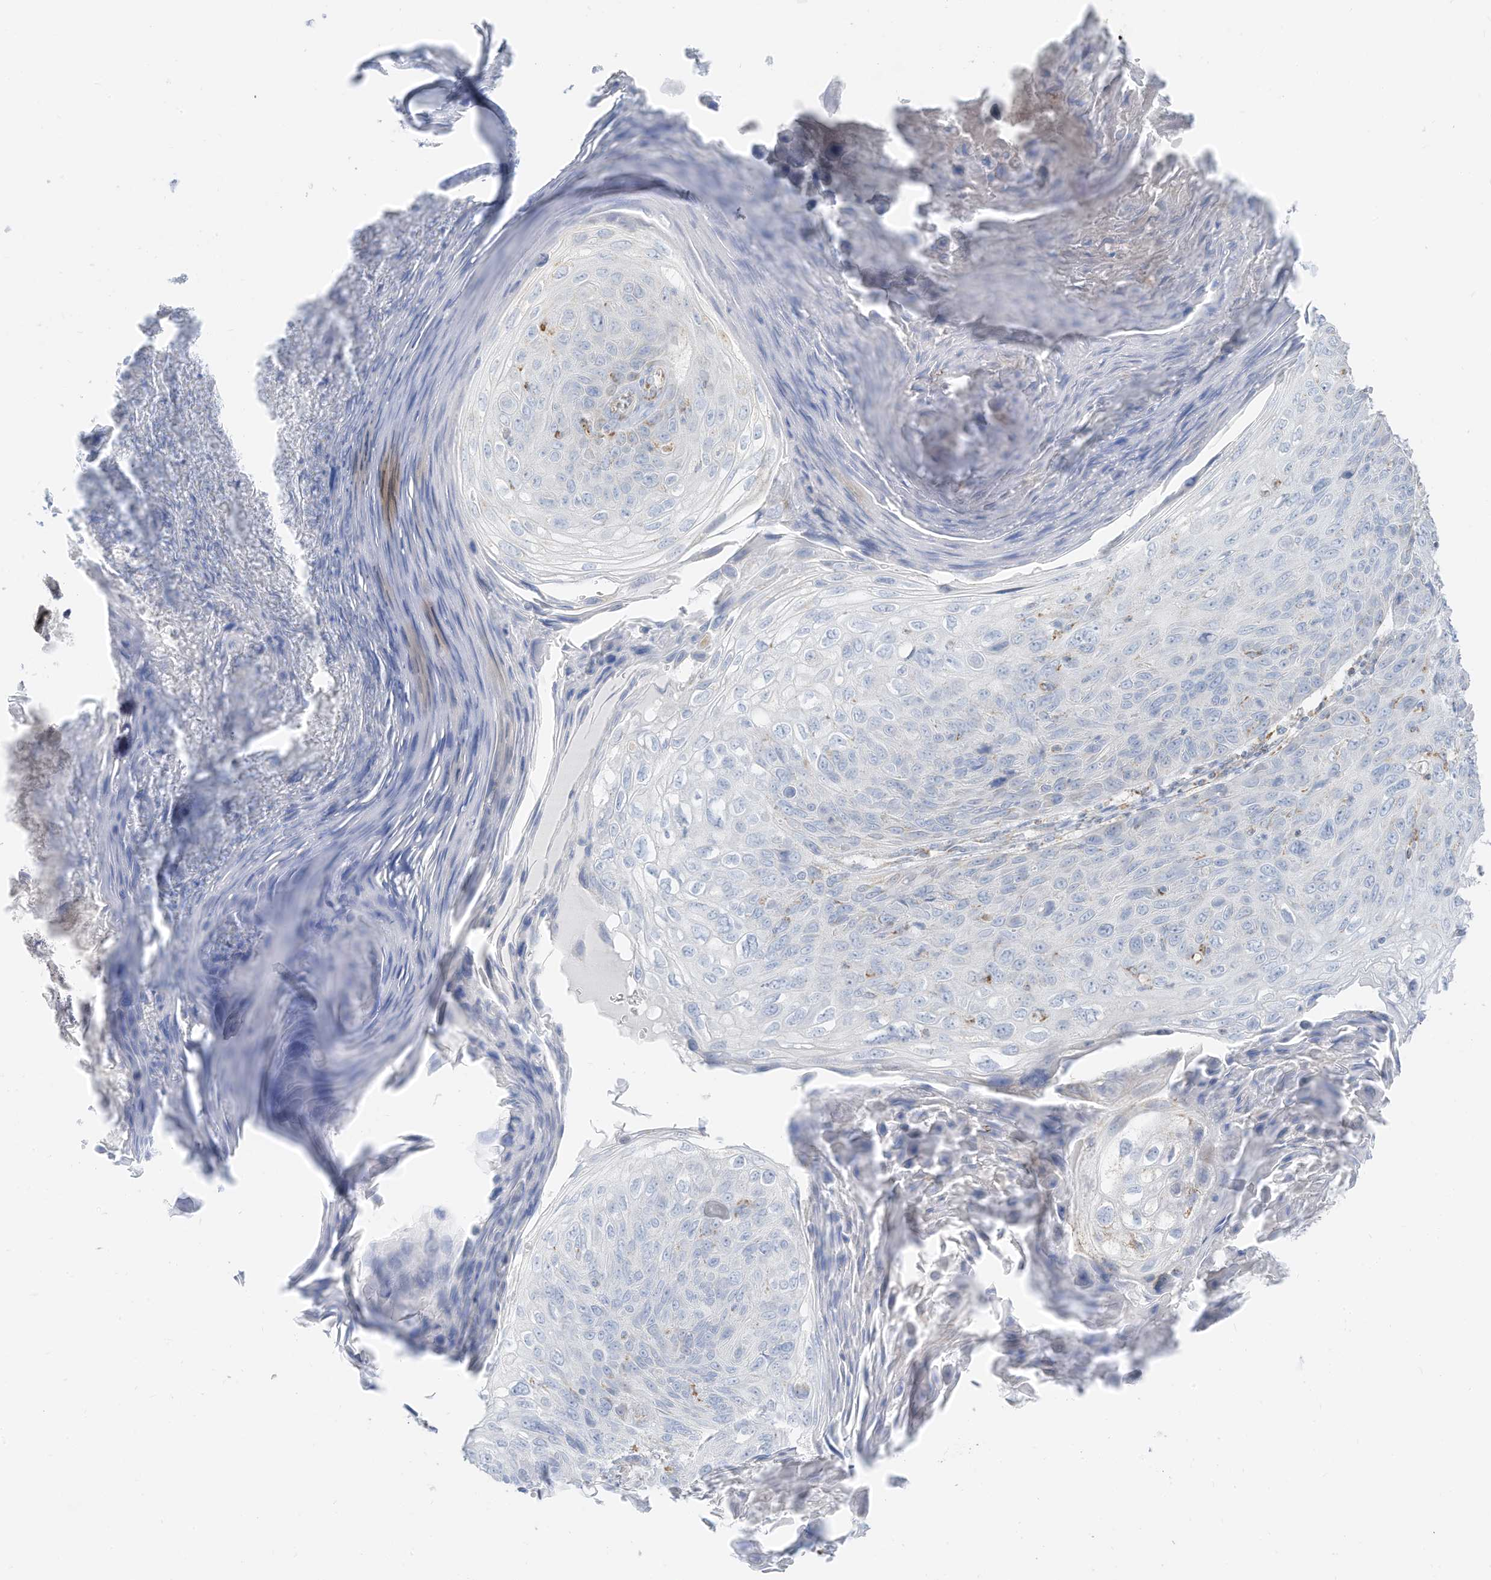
{"staining": {"intensity": "negative", "quantity": "none", "location": "none"}, "tissue": "skin cancer", "cell_type": "Tumor cells", "image_type": "cancer", "snomed": [{"axis": "morphology", "description": "Squamous cell carcinoma, NOS"}, {"axis": "topography", "description": "Skin"}], "caption": "An immunohistochemistry micrograph of skin cancer (squamous cell carcinoma) is shown. There is no staining in tumor cells of skin cancer (squamous cell carcinoma).", "gene": "ETHE1", "patient": {"sex": "female", "age": 90}}